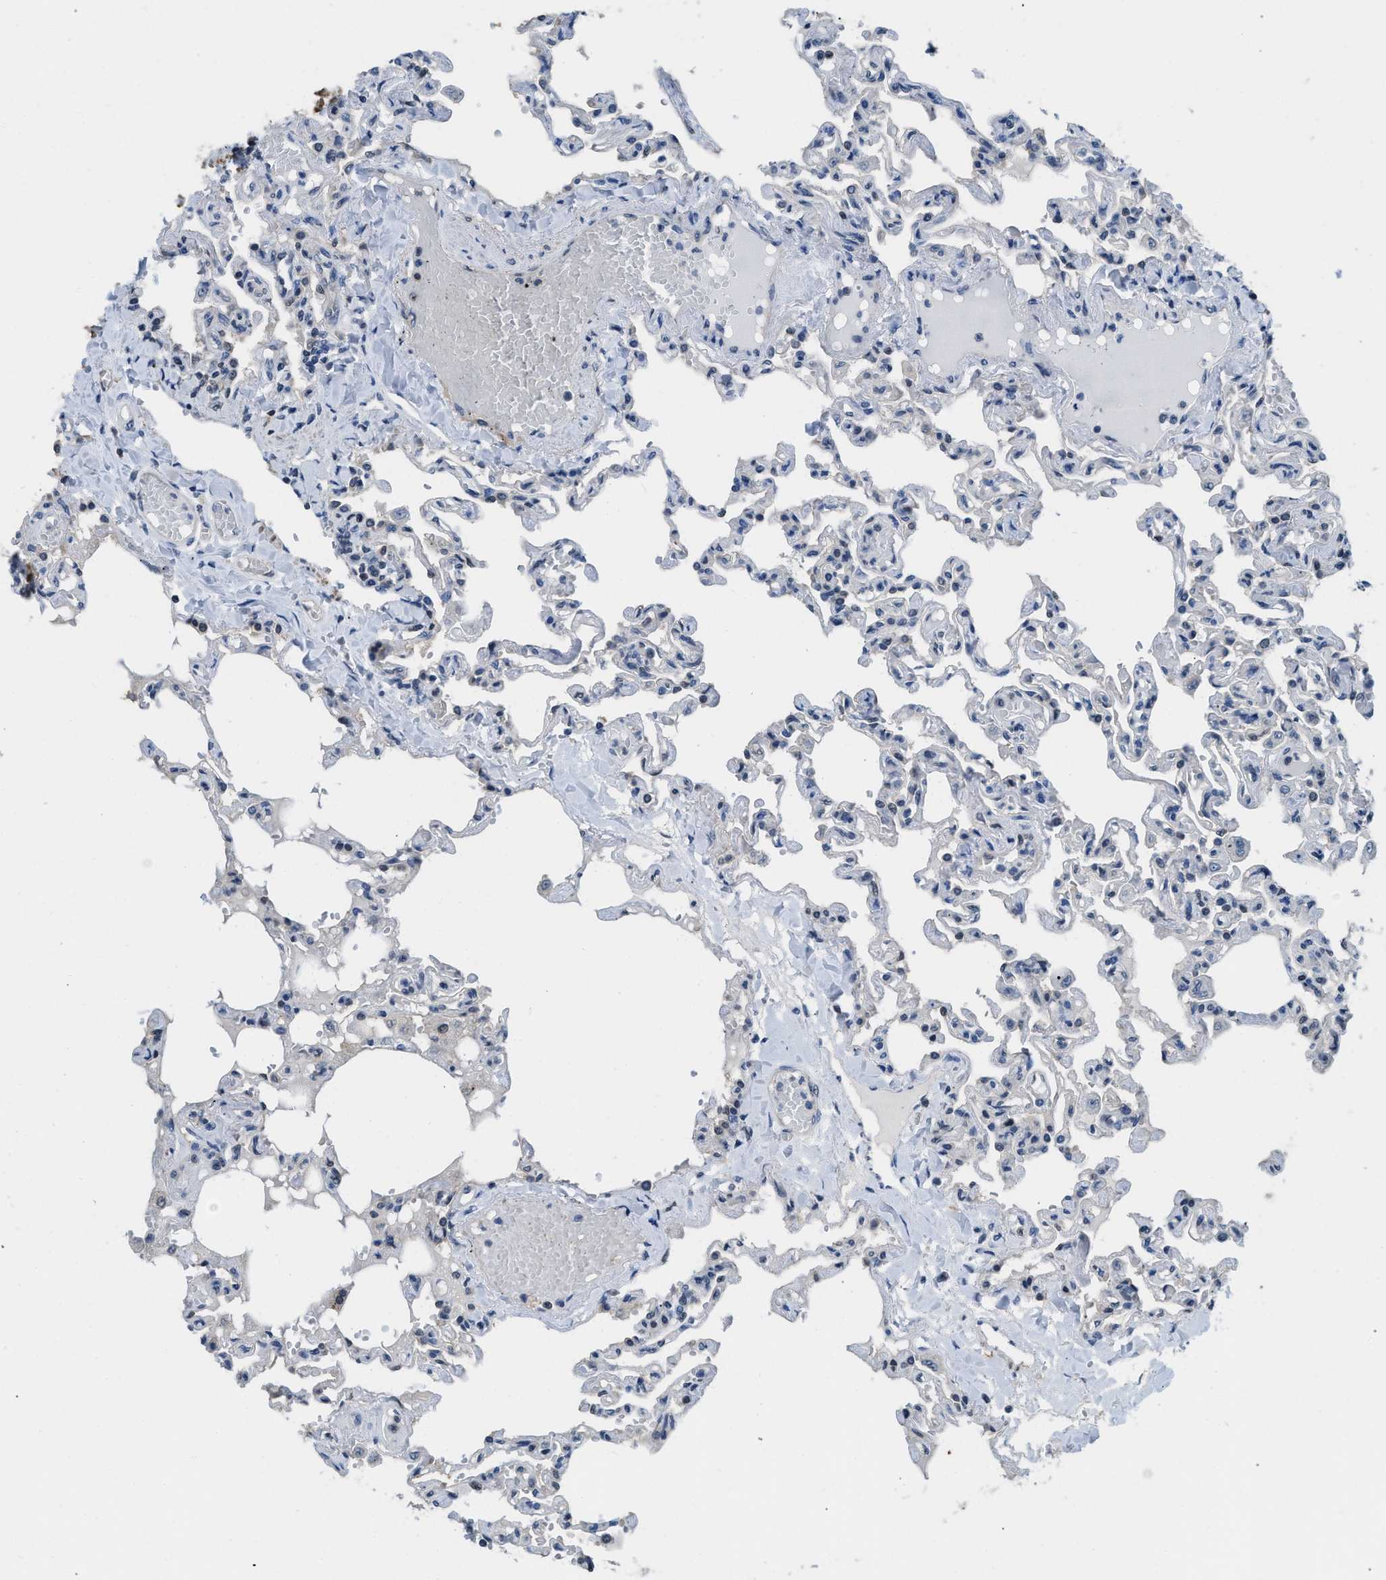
{"staining": {"intensity": "negative", "quantity": "none", "location": "none"}, "tissue": "lung", "cell_type": "Alveolar cells", "image_type": "normal", "snomed": [{"axis": "morphology", "description": "Normal tissue, NOS"}, {"axis": "topography", "description": "Lung"}], "caption": "Immunohistochemistry (IHC) of benign lung demonstrates no positivity in alveolar cells.", "gene": "TES", "patient": {"sex": "male", "age": 21}}